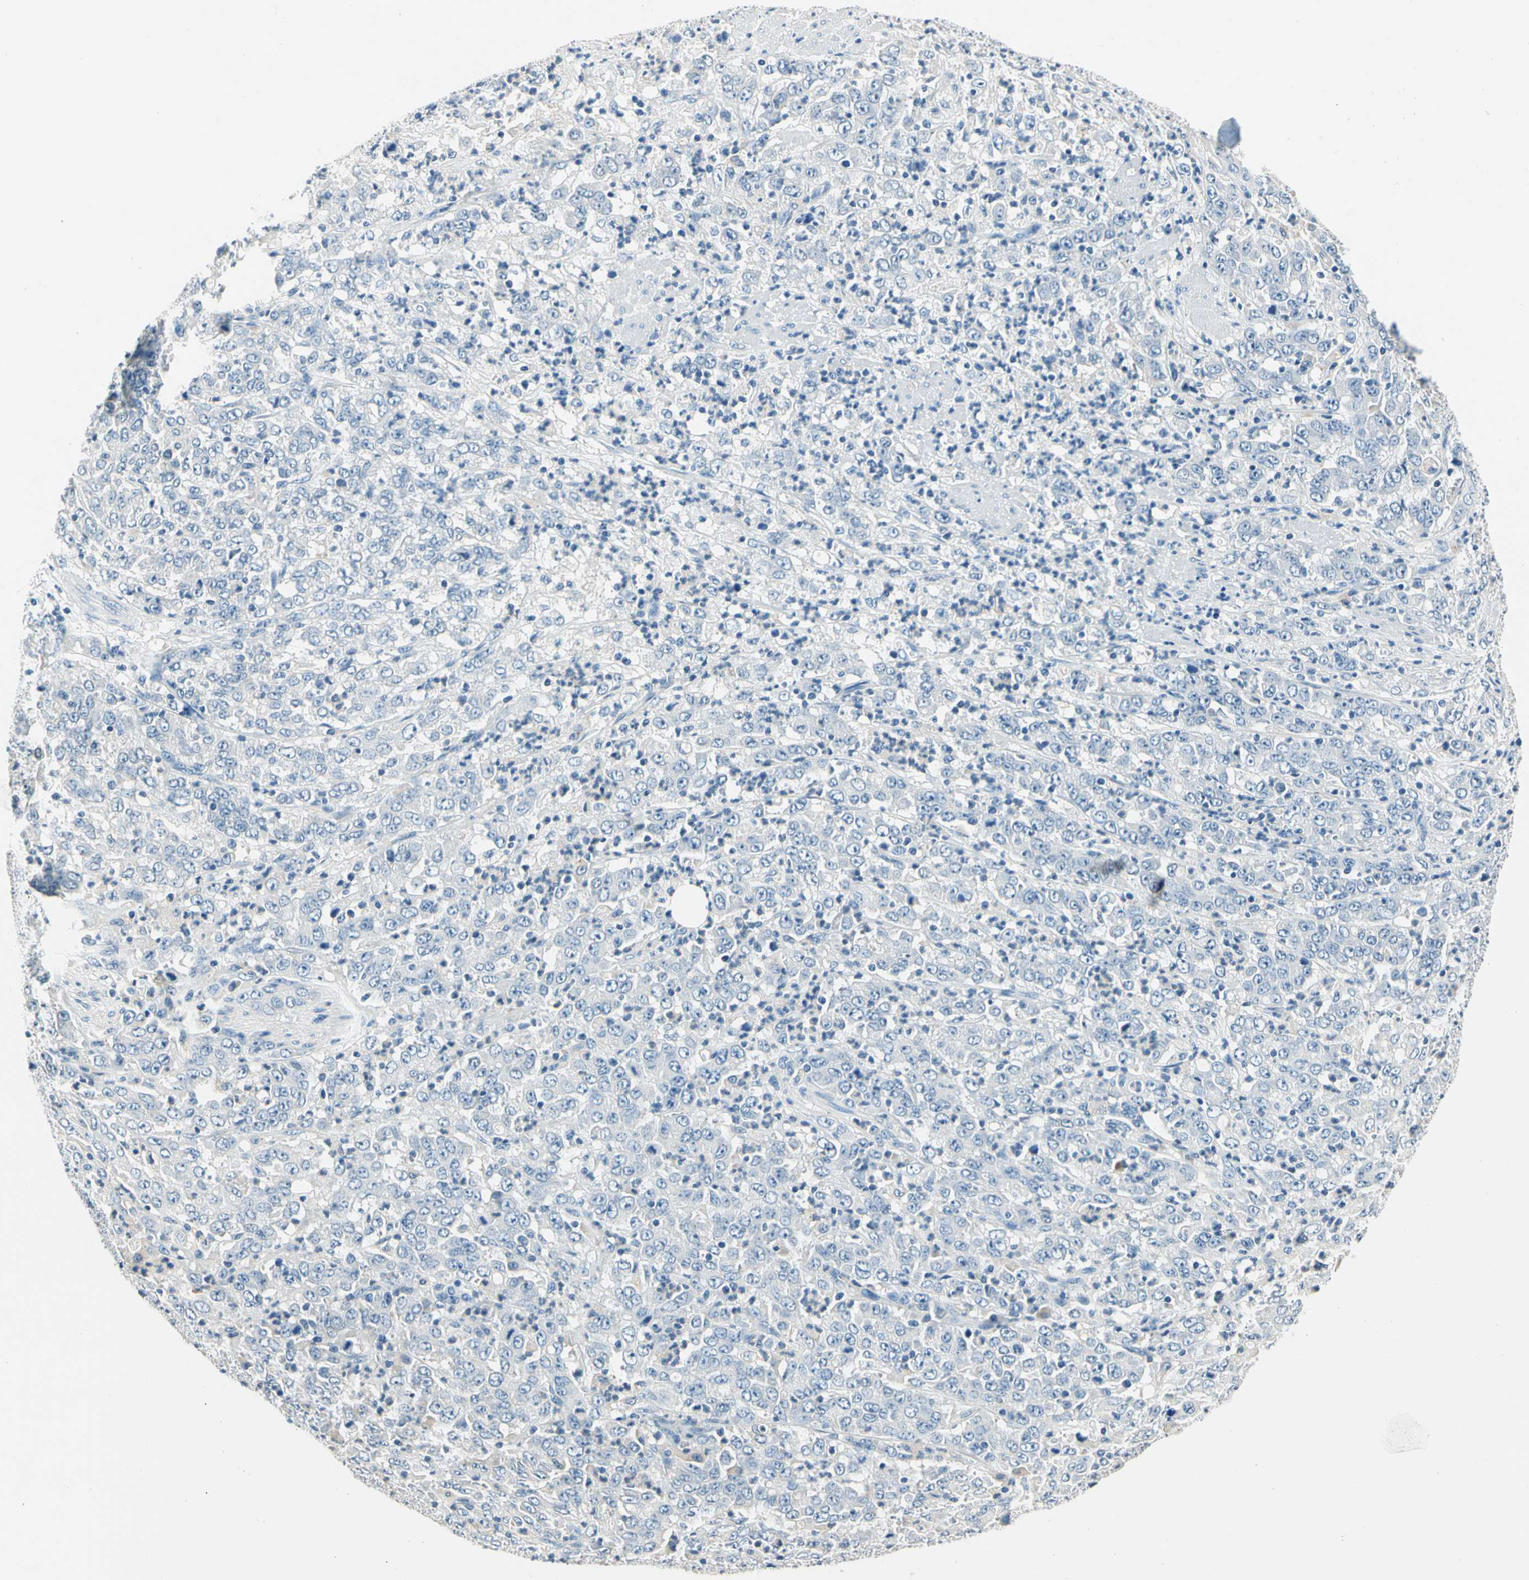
{"staining": {"intensity": "negative", "quantity": "none", "location": "none"}, "tissue": "stomach cancer", "cell_type": "Tumor cells", "image_type": "cancer", "snomed": [{"axis": "morphology", "description": "Adenocarcinoma, NOS"}, {"axis": "topography", "description": "Stomach, lower"}], "caption": "This is an IHC photomicrograph of human stomach cancer. There is no staining in tumor cells.", "gene": "TGFBR3", "patient": {"sex": "female", "age": 71}}